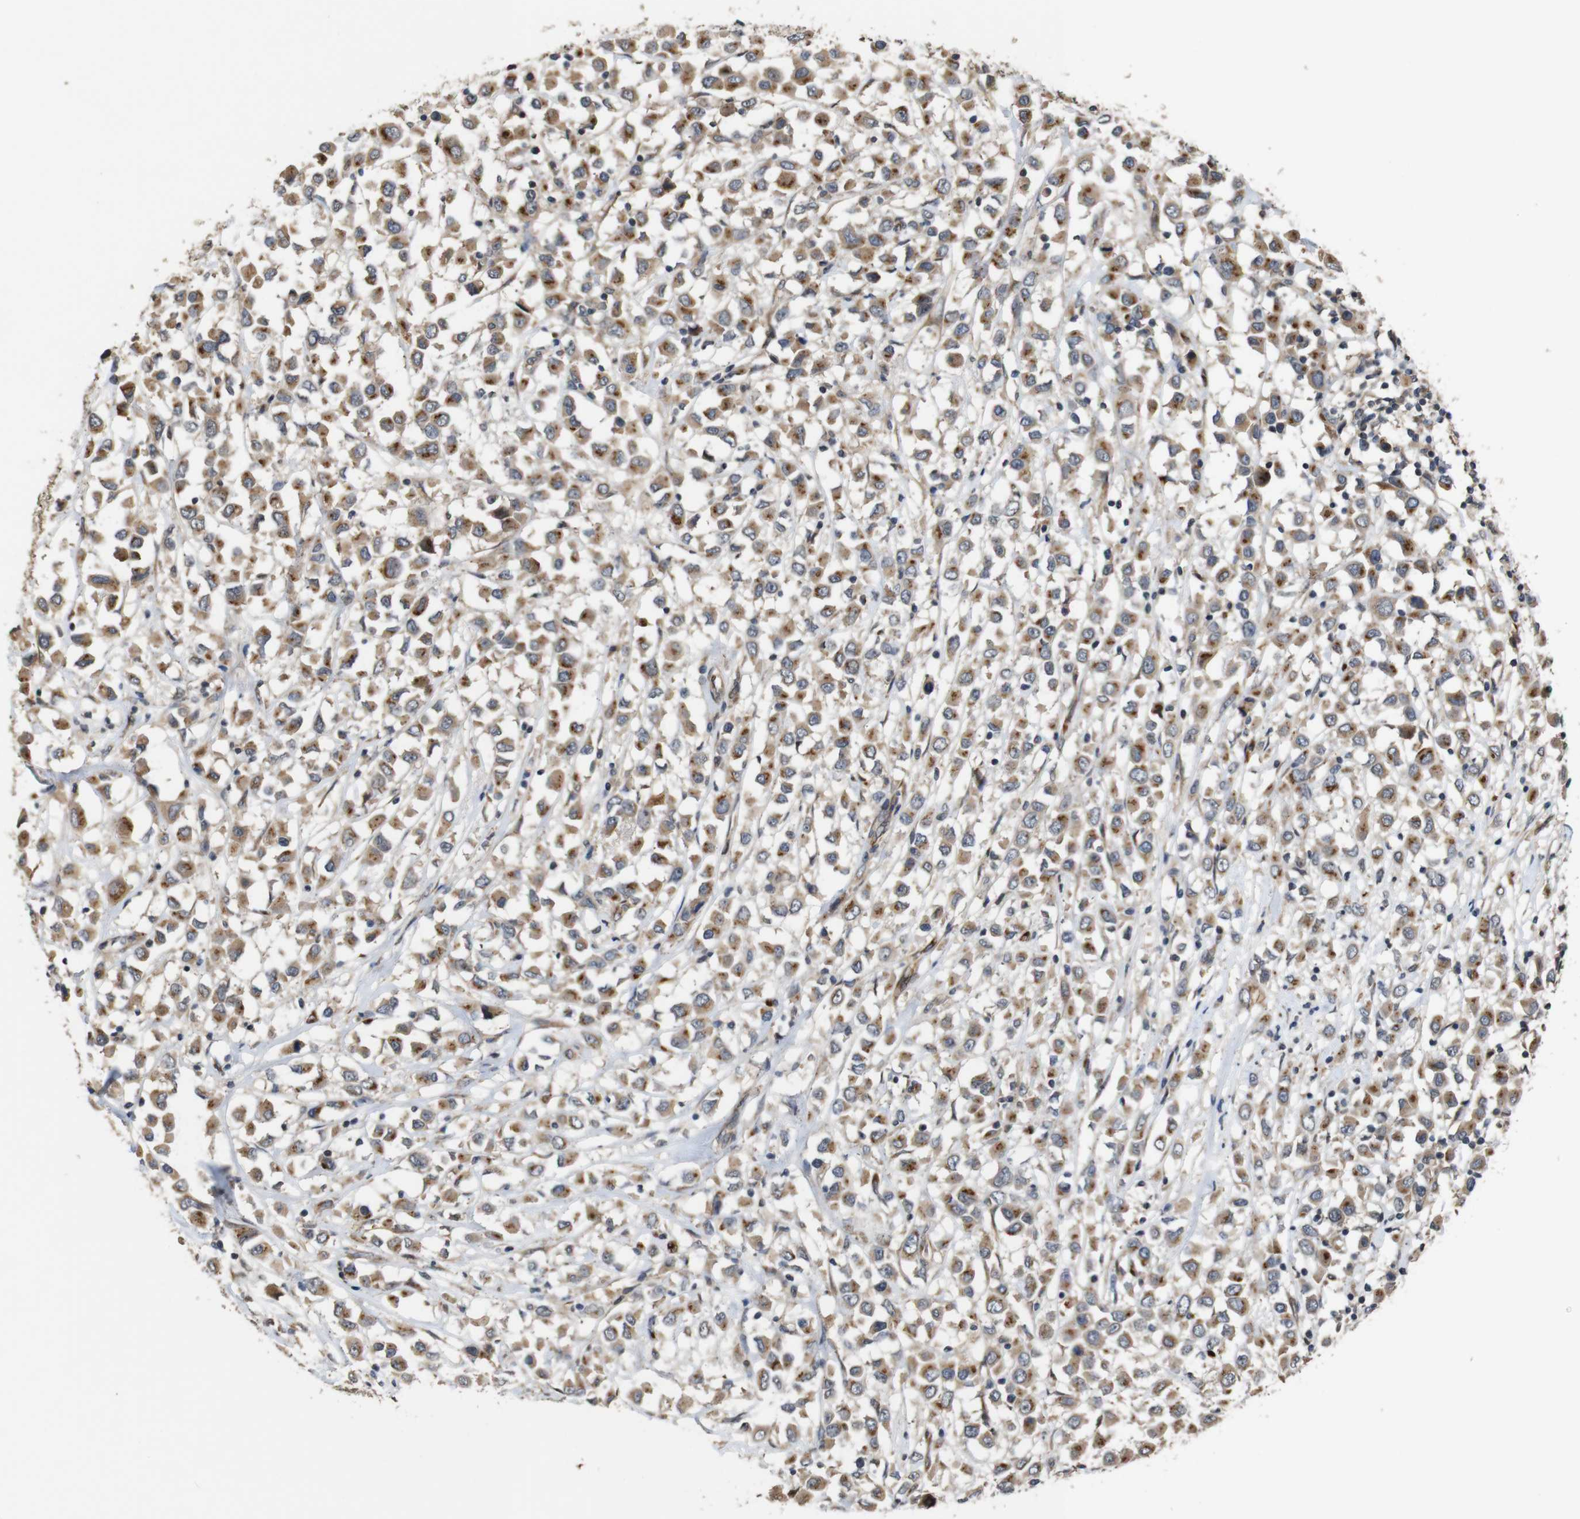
{"staining": {"intensity": "moderate", "quantity": ">75%", "location": "cytoplasmic/membranous"}, "tissue": "breast cancer", "cell_type": "Tumor cells", "image_type": "cancer", "snomed": [{"axis": "morphology", "description": "Duct carcinoma"}, {"axis": "topography", "description": "Breast"}], "caption": "This is an image of immunohistochemistry (IHC) staining of breast cancer, which shows moderate staining in the cytoplasmic/membranous of tumor cells.", "gene": "EFCAB14", "patient": {"sex": "female", "age": 61}}